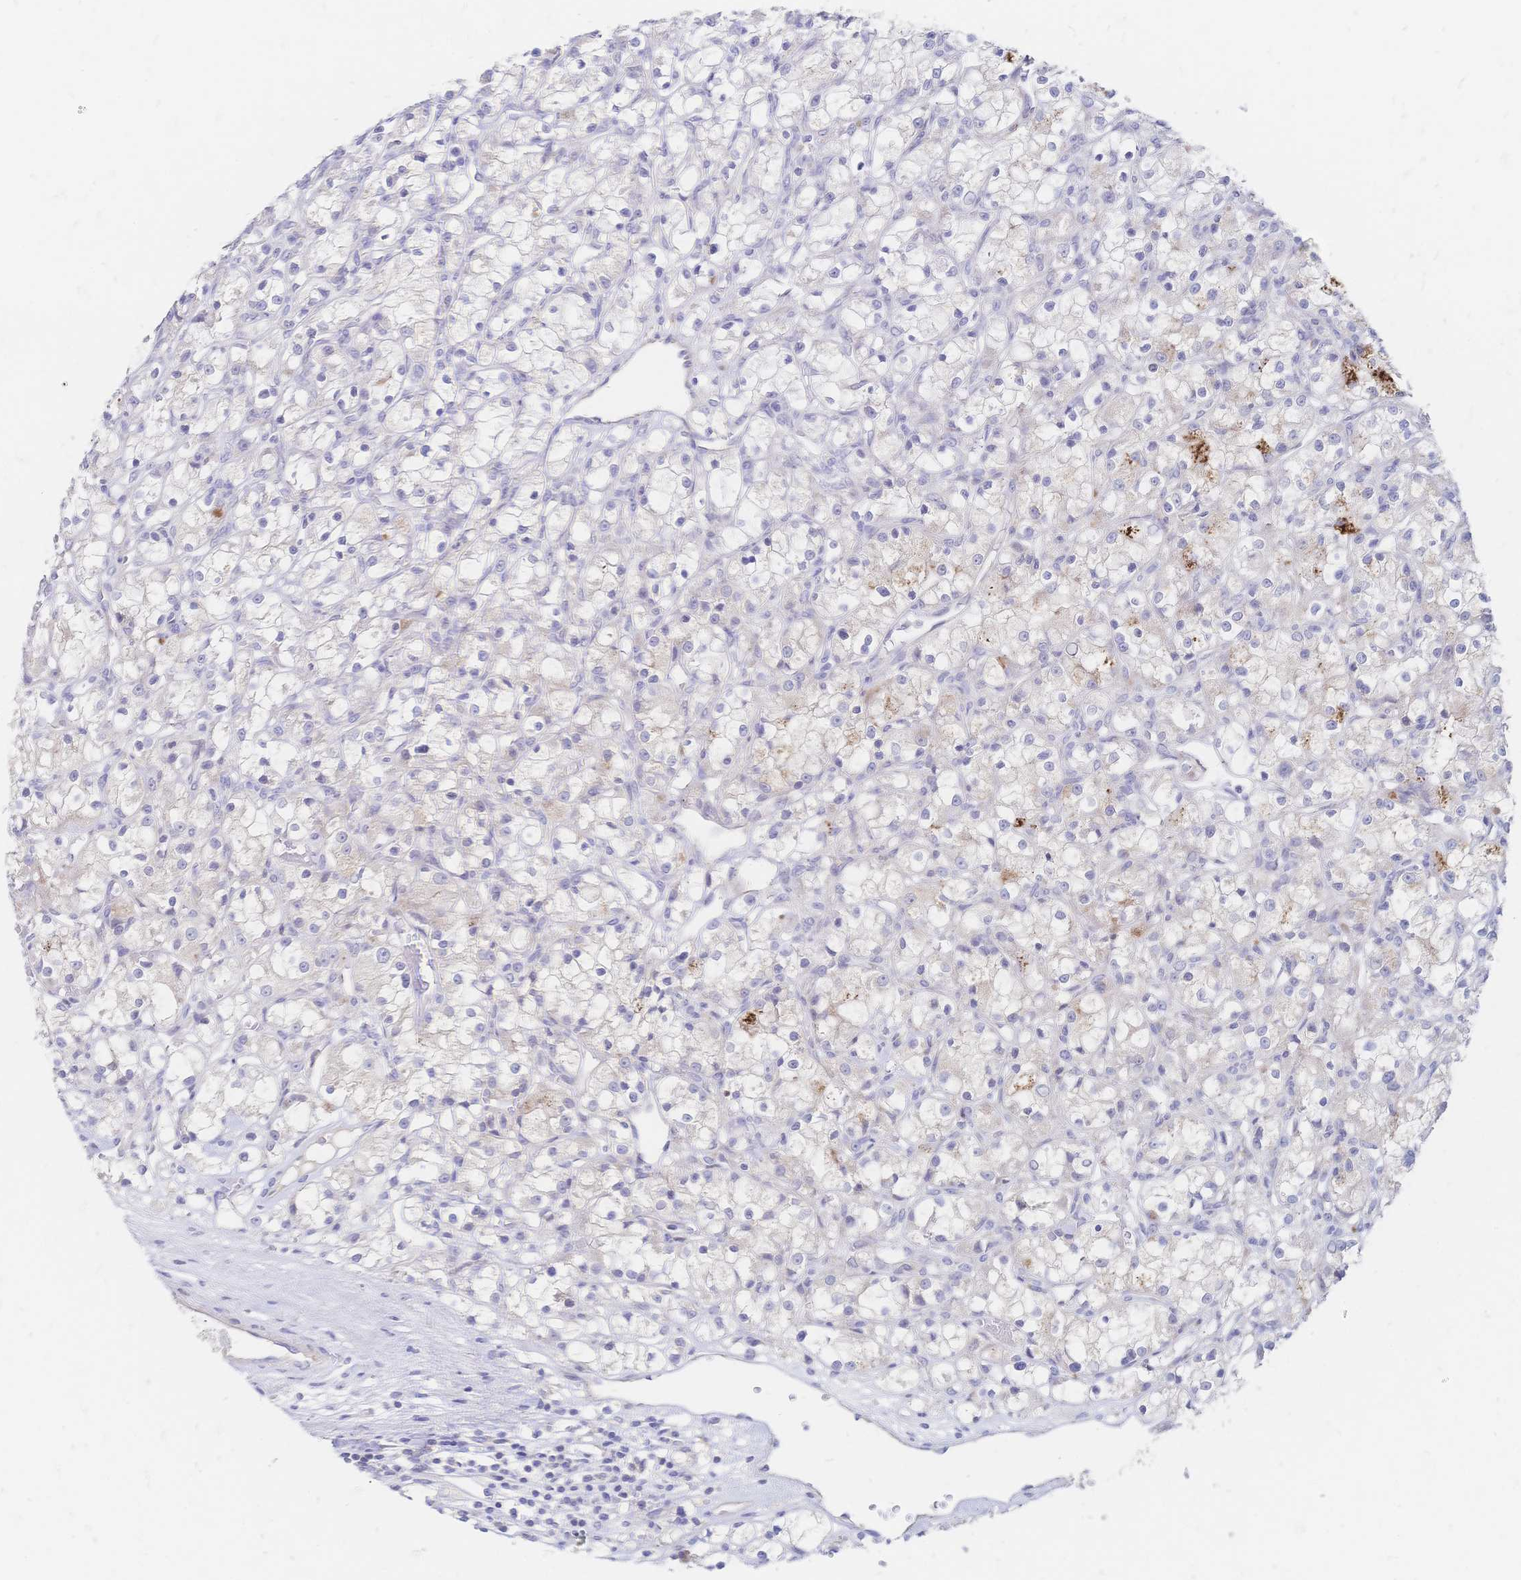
{"staining": {"intensity": "negative", "quantity": "none", "location": "none"}, "tissue": "renal cancer", "cell_type": "Tumor cells", "image_type": "cancer", "snomed": [{"axis": "morphology", "description": "Adenocarcinoma, NOS"}, {"axis": "topography", "description": "Kidney"}], "caption": "High magnification brightfield microscopy of adenocarcinoma (renal) stained with DAB (brown) and counterstained with hematoxylin (blue): tumor cells show no significant positivity.", "gene": "VWC2L", "patient": {"sex": "female", "age": 59}}